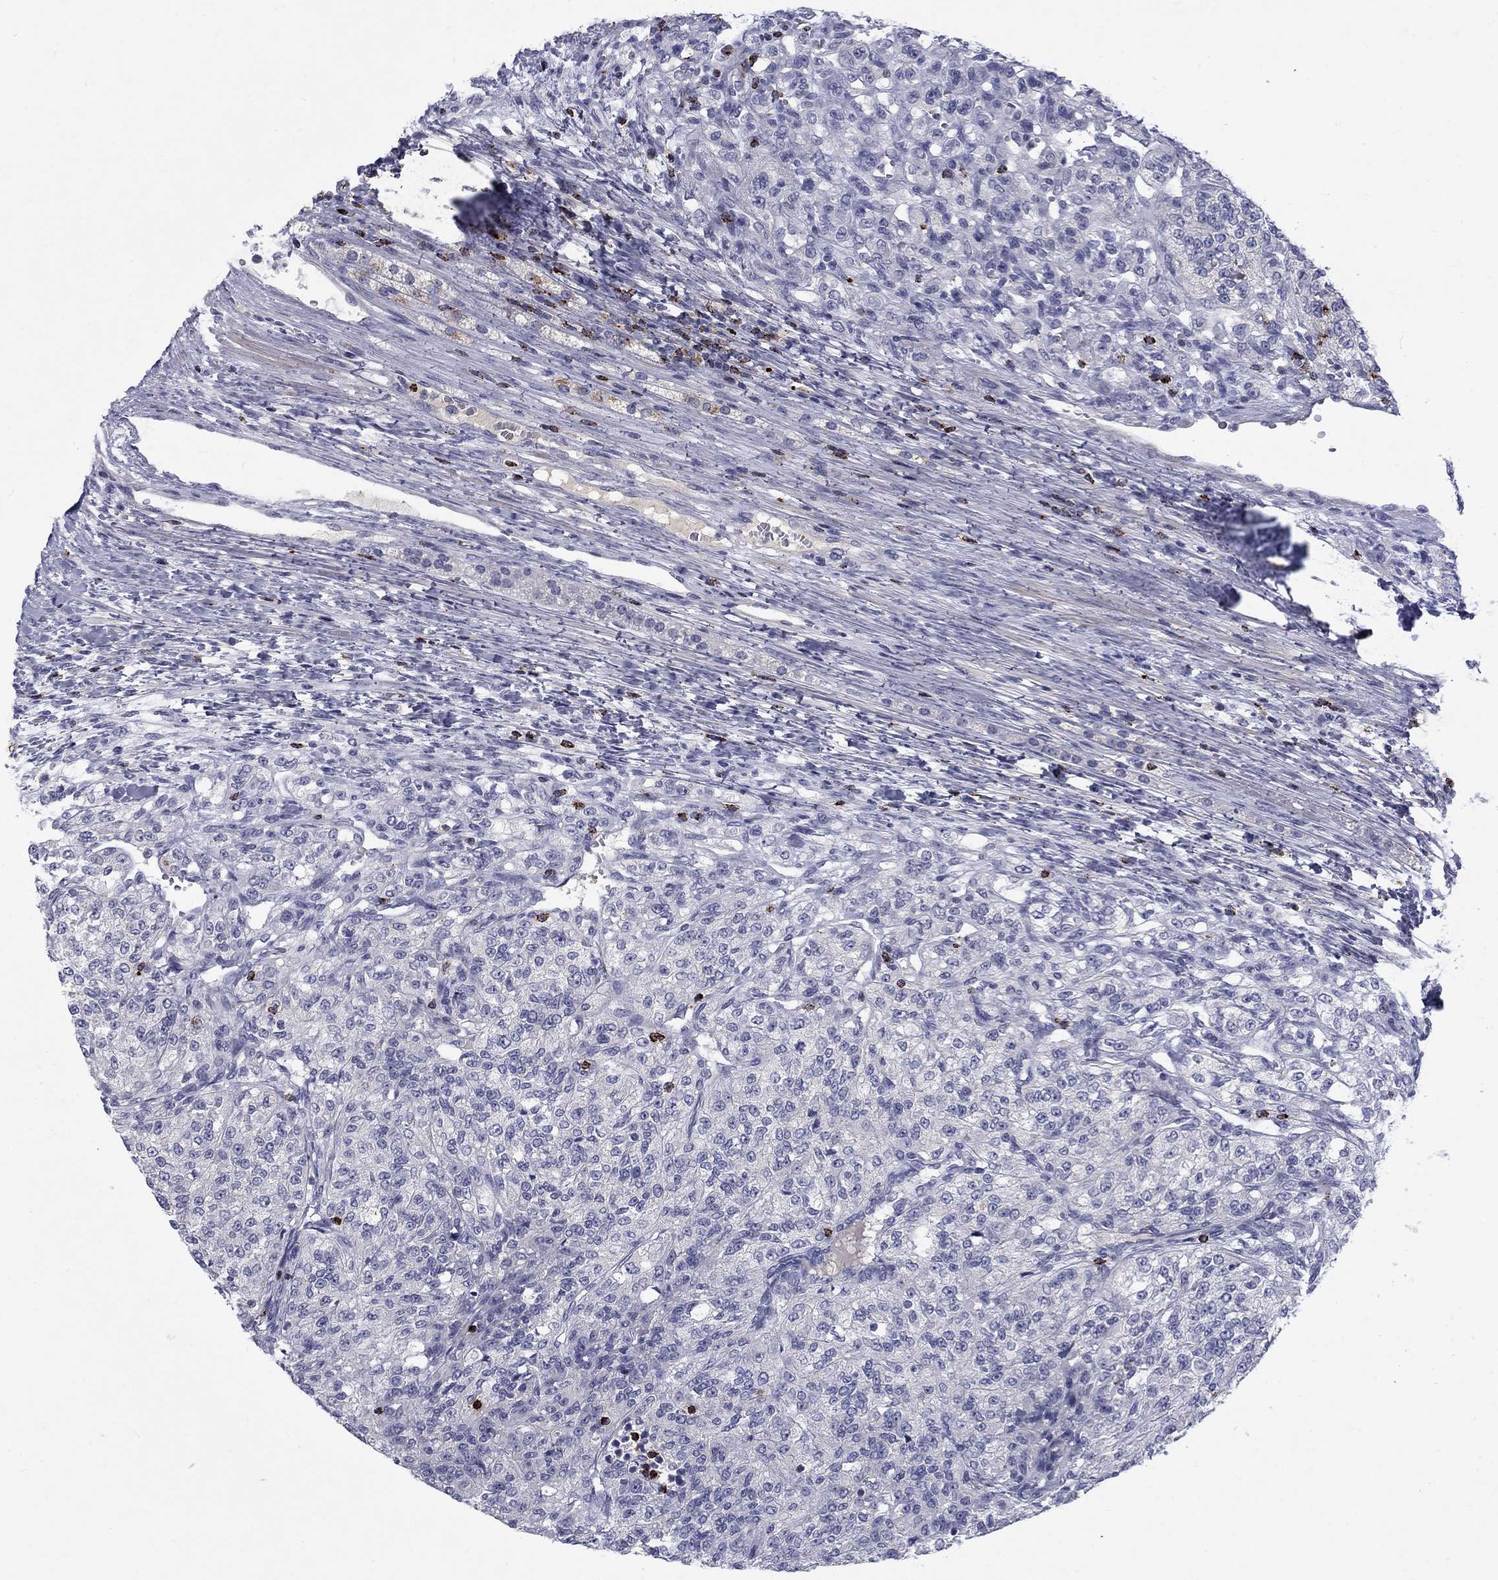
{"staining": {"intensity": "negative", "quantity": "none", "location": "none"}, "tissue": "renal cancer", "cell_type": "Tumor cells", "image_type": "cancer", "snomed": [{"axis": "morphology", "description": "Adenocarcinoma, NOS"}, {"axis": "topography", "description": "Kidney"}], "caption": "The immunohistochemistry (IHC) photomicrograph has no significant expression in tumor cells of renal cancer (adenocarcinoma) tissue.", "gene": "GZMA", "patient": {"sex": "female", "age": 63}}